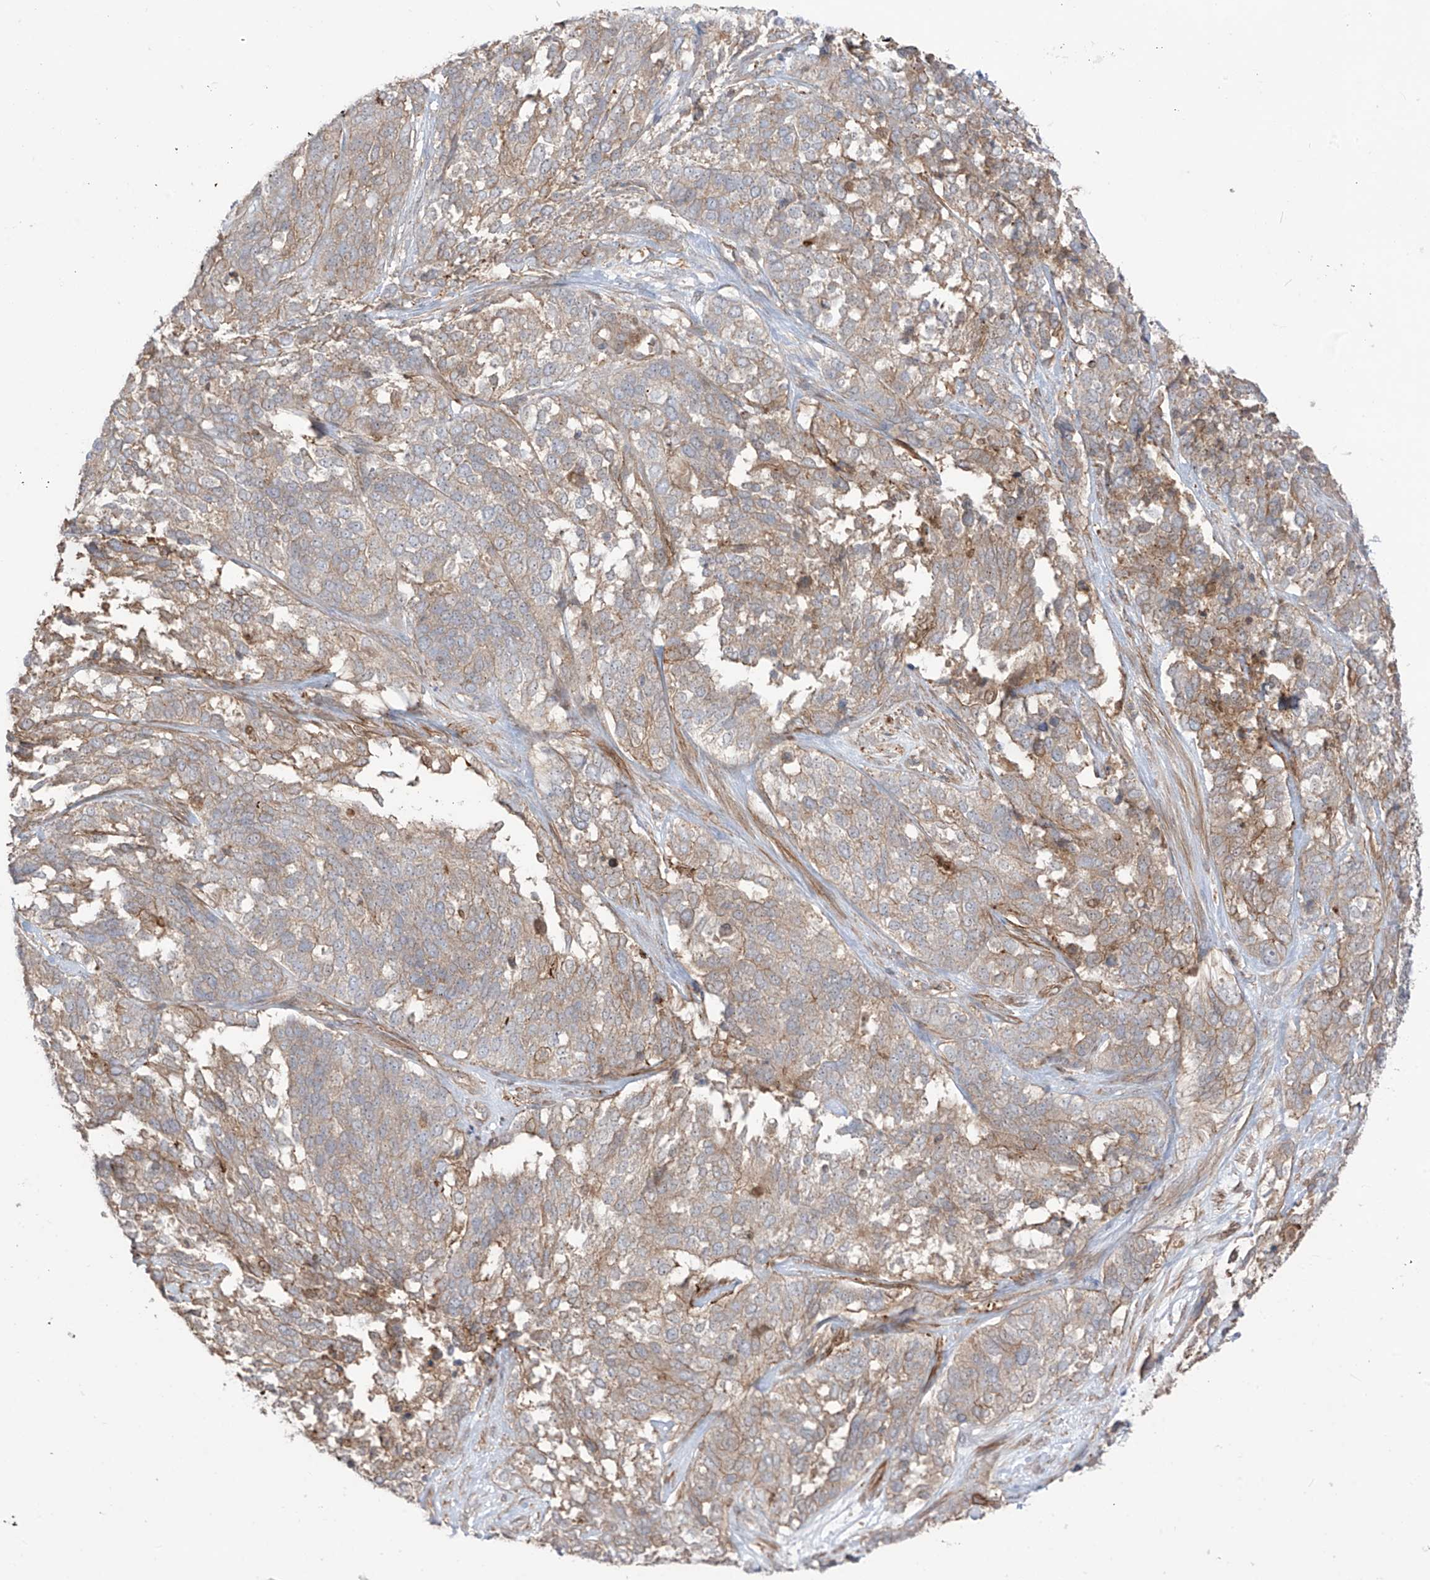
{"staining": {"intensity": "weak", "quantity": "25%-75%", "location": "cytoplasmic/membranous"}, "tissue": "ovarian cancer", "cell_type": "Tumor cells", "image_type": "cancer", "snomed": [{"axis": "morphology", "description": "Cystadenocarcinoma, serous, NOS"}, {"axis": "topography", "description": "Ovary"}], "caption": "IHC (DAB (3,3'-diaminobenzidine)) staining of serous cystadenocarcinoma (ovarian) displays weak cytoplasmic/membranous protein positivity in about 25%-75% of tumor cells.", "gene": "TRMU", "patient": {"sex": "female", "age": 44}}